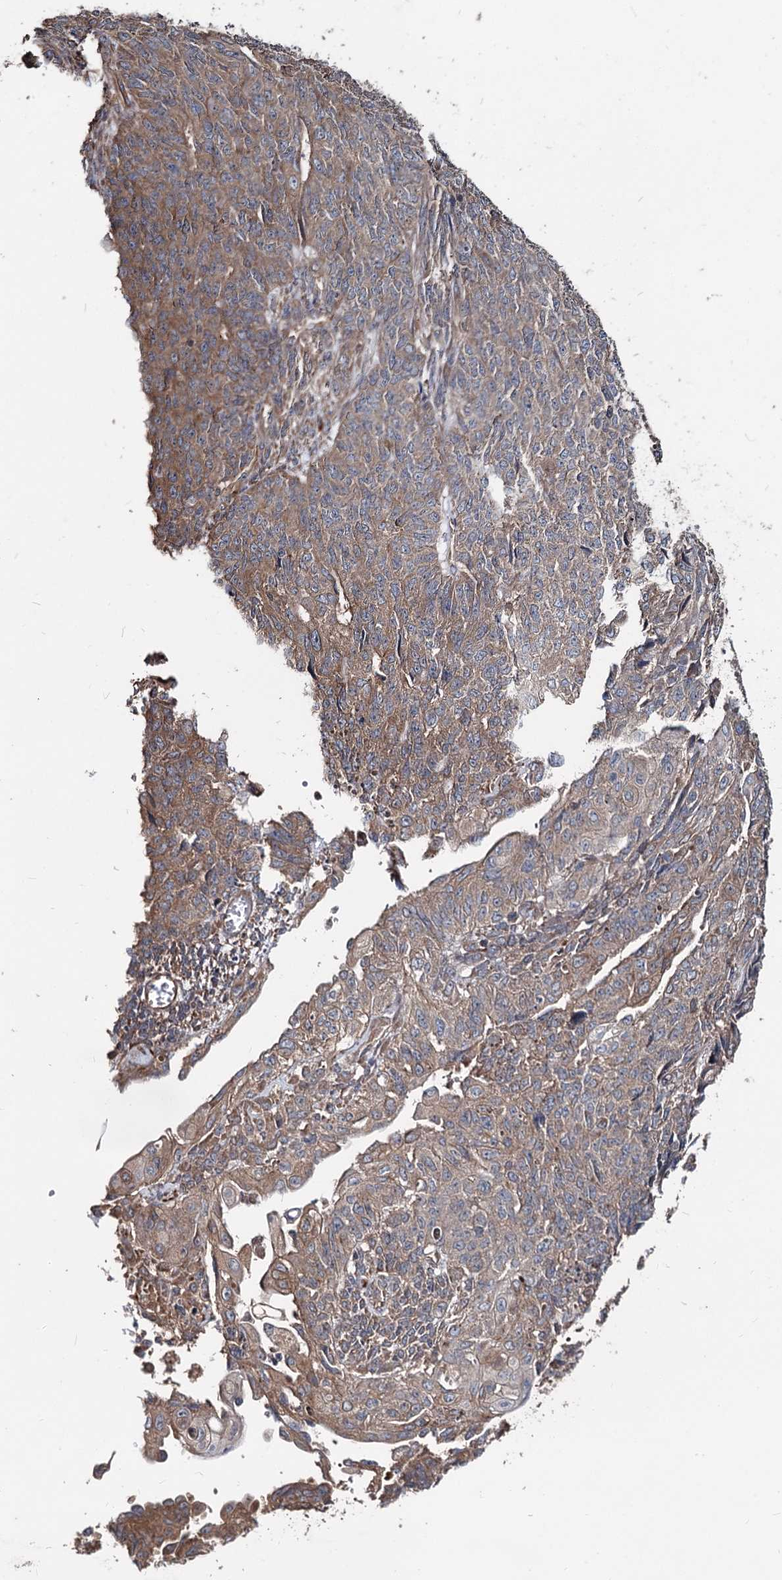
{"staining": {"intensity": "moderate", "quantity": "25%-75%", "location": "cytoplasmic/membranous"}, "tissue": "endometrial cancer", "cell_type": "Tumor cells", "image_type": "cancer", "snomed": [{"axis": "morphology", "description": "Adenocarcinoma, NOS"}, {"axis": "topography", "description": "Endometrium"}], "caption": "Protein staining of adenocarcinoma (endometrial) tissue demonstrates moderate cytoplasmic/membranous positivity in about 25%-75% of tumor cells. (brown staining indicates protein expression, while blue staining denotes nuclei).", "gene": "SPART", "patient": {"sex": "female", "age": 32}}